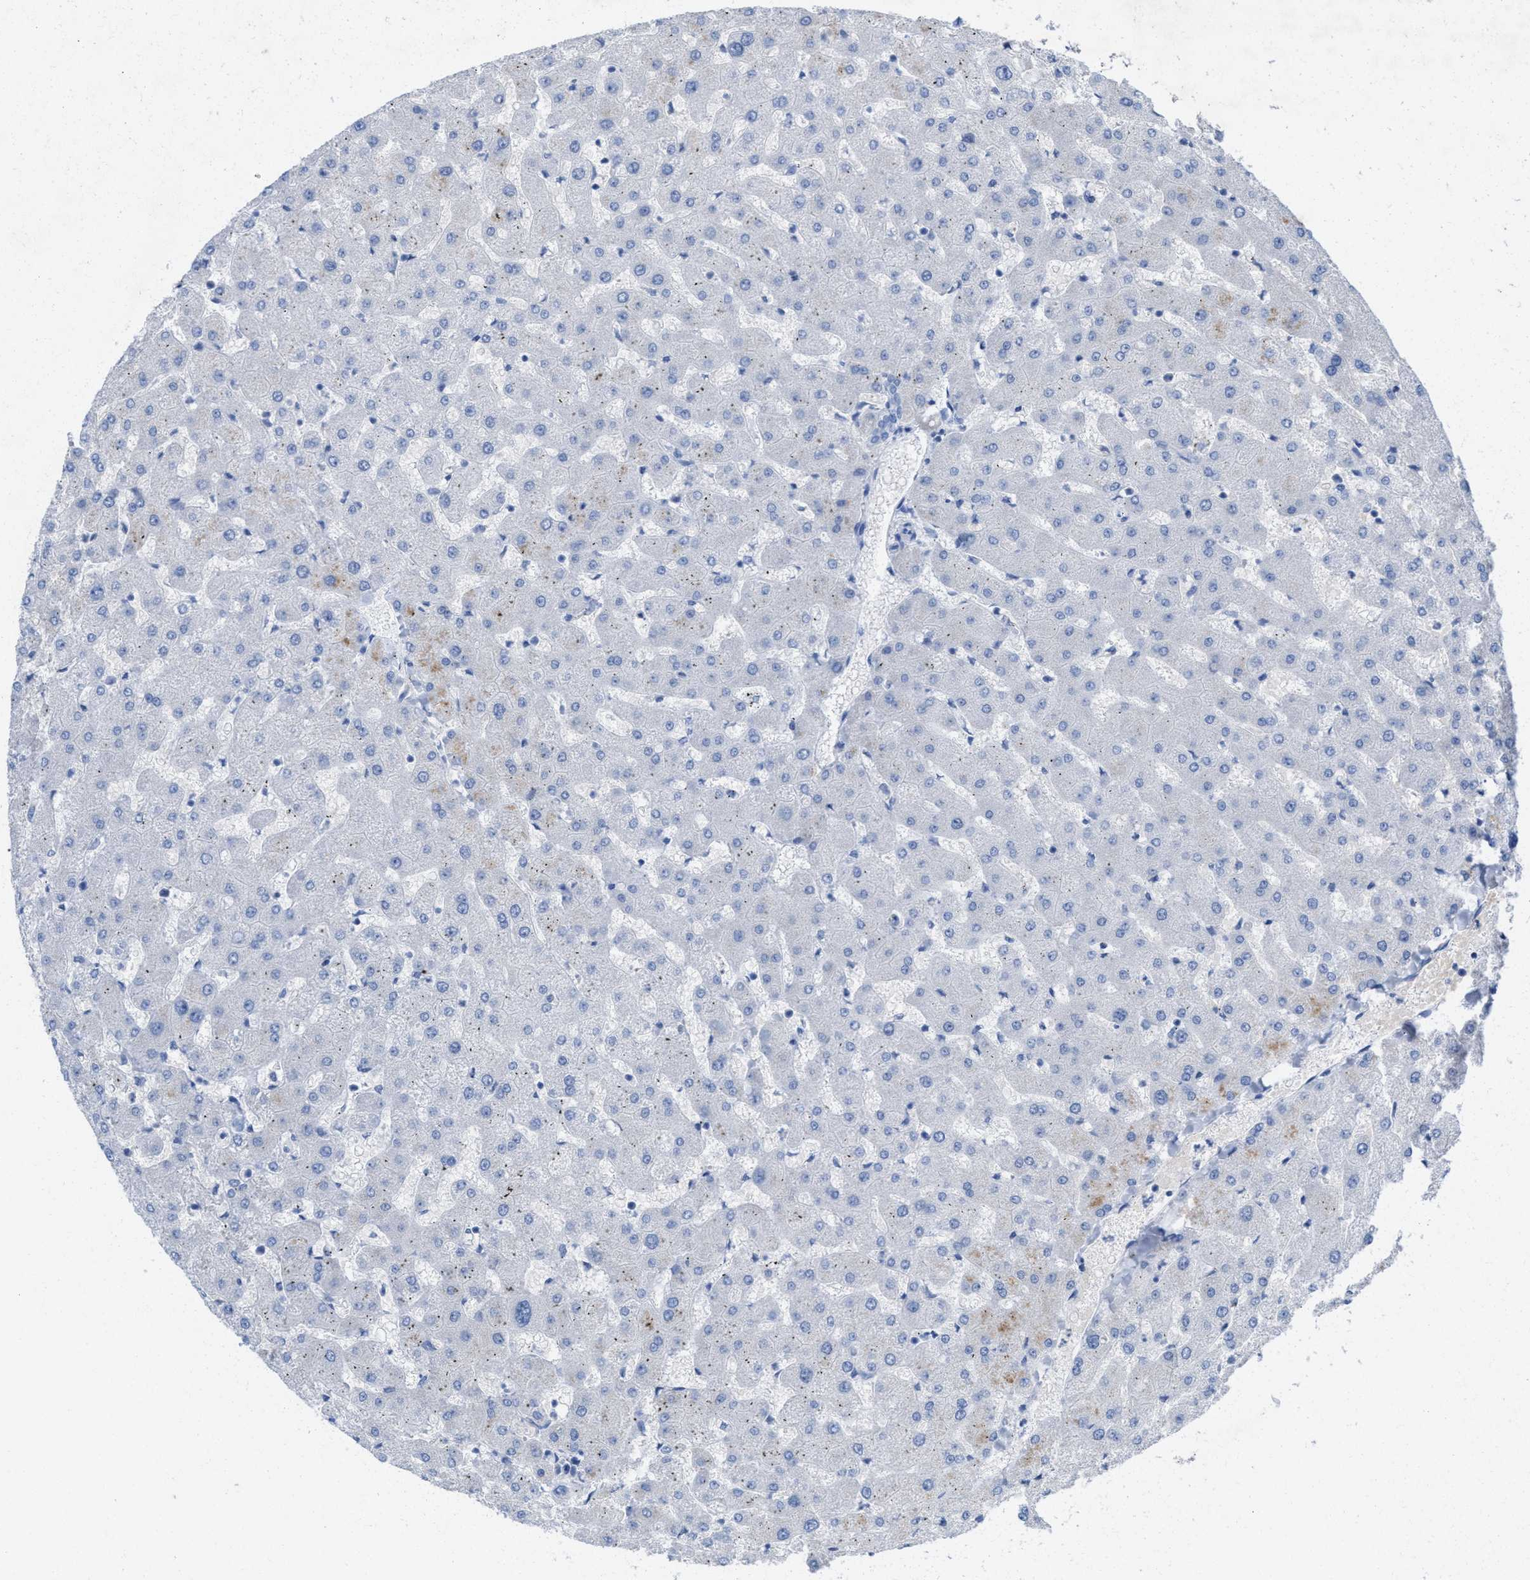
{"staining": {"intensity": "negative", "quantity": "none", "location": "none"}, "tissue": "liver", "cell_type": "Cholangiocytes", "image_type": "normal", "snomed": [{"axis": "morphology", "description": "Normal tissue, NOS"}, {"axis": "topography", "description": "Liver"}], "caption": "A high-resolution histopathology image shows IHC staining of benign liver, which reveals no significant staining in cholangiocytes. (DAB (3,3'-diaminobenzidine) immunohistochemistry (IHC) with hematoxylin counter stain).", "gene": "ANKFN1", "patient": {"sex": "female", "age": 63}}